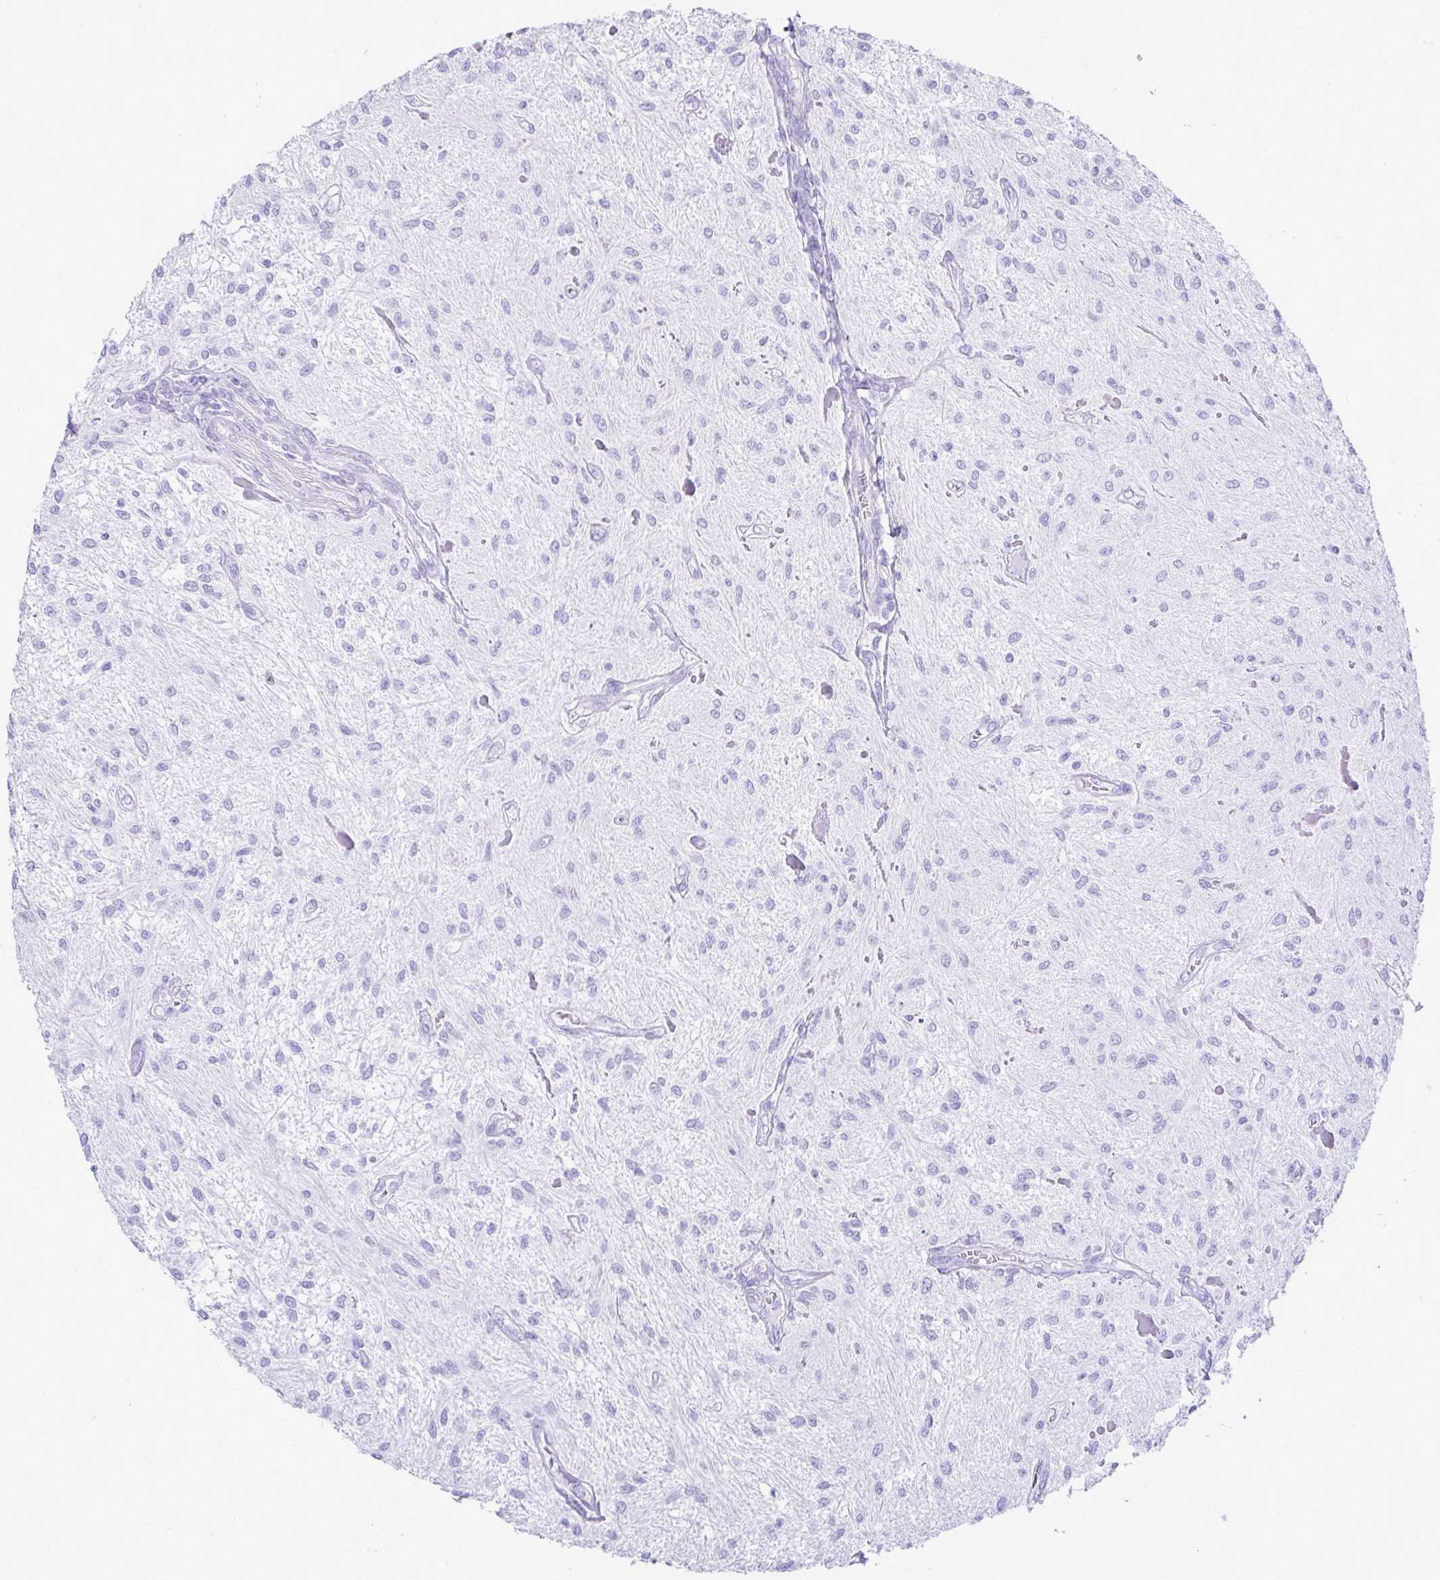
{"staining": {"intensity": "negative", "quantity": "none", "location": "none"}, "tissue": "glioma", "cell_type": "Tumor cells", "image_type": "cancer", "snomed": [{"axis": "morphology", "description": "Glioma, malignant, Low grade"}, {"axis": "topography", "description": "Cerebellum"}], "caption": "The histopathology image exhibits no staining of tumor cells in malignant low-grade glioma.", "gene": "ATP4B", "patient": {"sex": "female", "age": 14}}